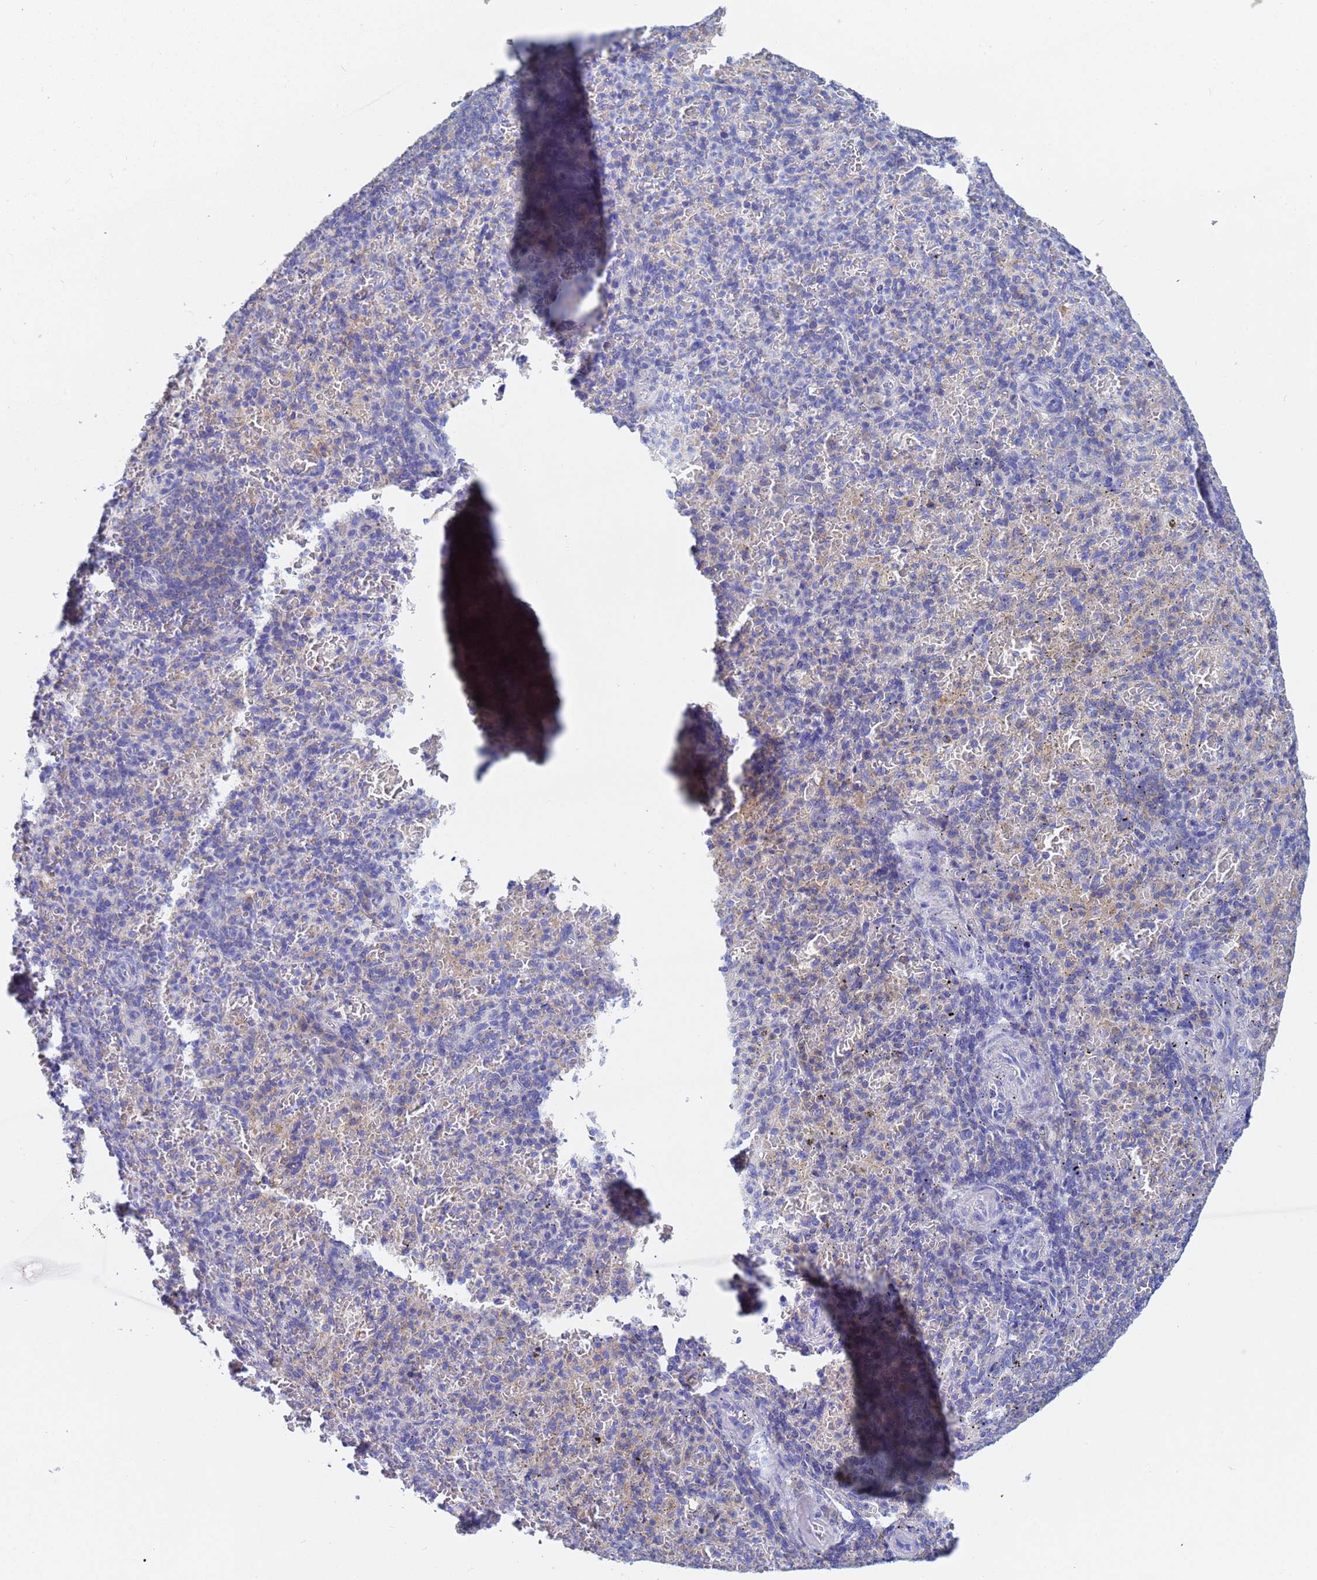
{"staining": {"intensity": "negative", "quantity": "none", "location": "none"}, "tissue": "spleen", "cell_type": "Cells in red pulp", "image_type": "normal", "snomed": [{"axis": "morphology", "description": "Normal tissue, NOS"}, {"axis": "topography", "description": "Spleen"}], "caption": "Immunohistochemical staining of unremarkable human spleen shows no significant staining in cells in red pulp. (Immunohistochemistry, brightfield microscopy, high magnification).", "gene": "UBE2O", "patient": {"sex": "female", "age": 74}}